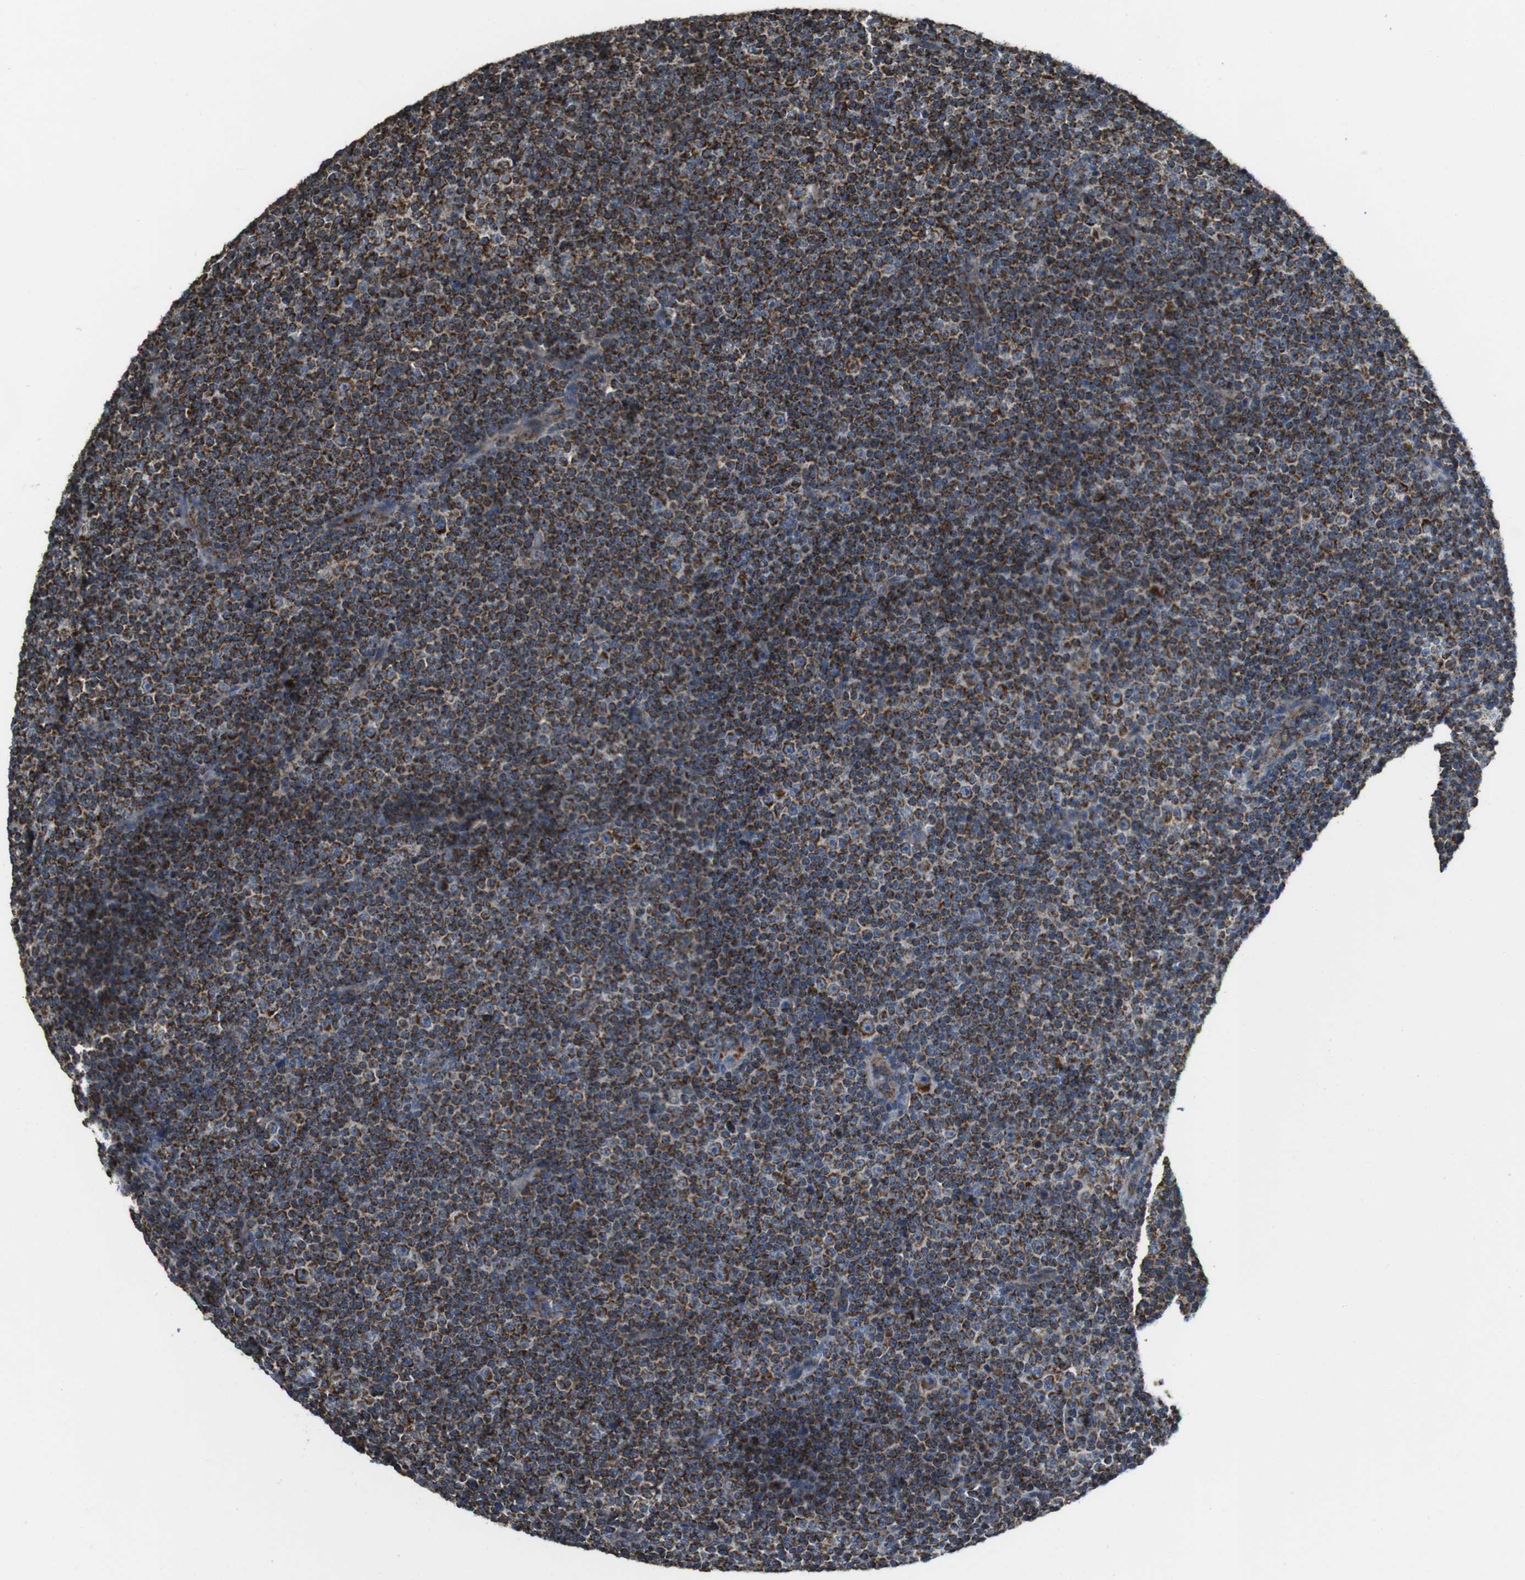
{"staining": {"intensity": "strong", "quantity": "25%-75%", "location": "cytoplasmic/membranous"}, "tissue": "lymphoma", "cell_type": "Tumor cells", "image_type": "cancer", "snomed": [{"axis": "morphology", "description": "Malignant lymphoma, non-Hodgkin's type, Low grade"}, {"axis": "topography", "description": "Lymph node"}], "caption": "IHC image of neoplastic tissue: malignant lymphoma, non-Hodgkin's type (low-grade) stained using immunohistochemistry (IHC) shows high levels of strong protein expression localized specifically in the cytoplasmic/membranous of tumor cells, appearing as a cytoplasmic/membranous brown color.", "gene": "CALHM2", "patient": {"sex": "female", "age": 67}}